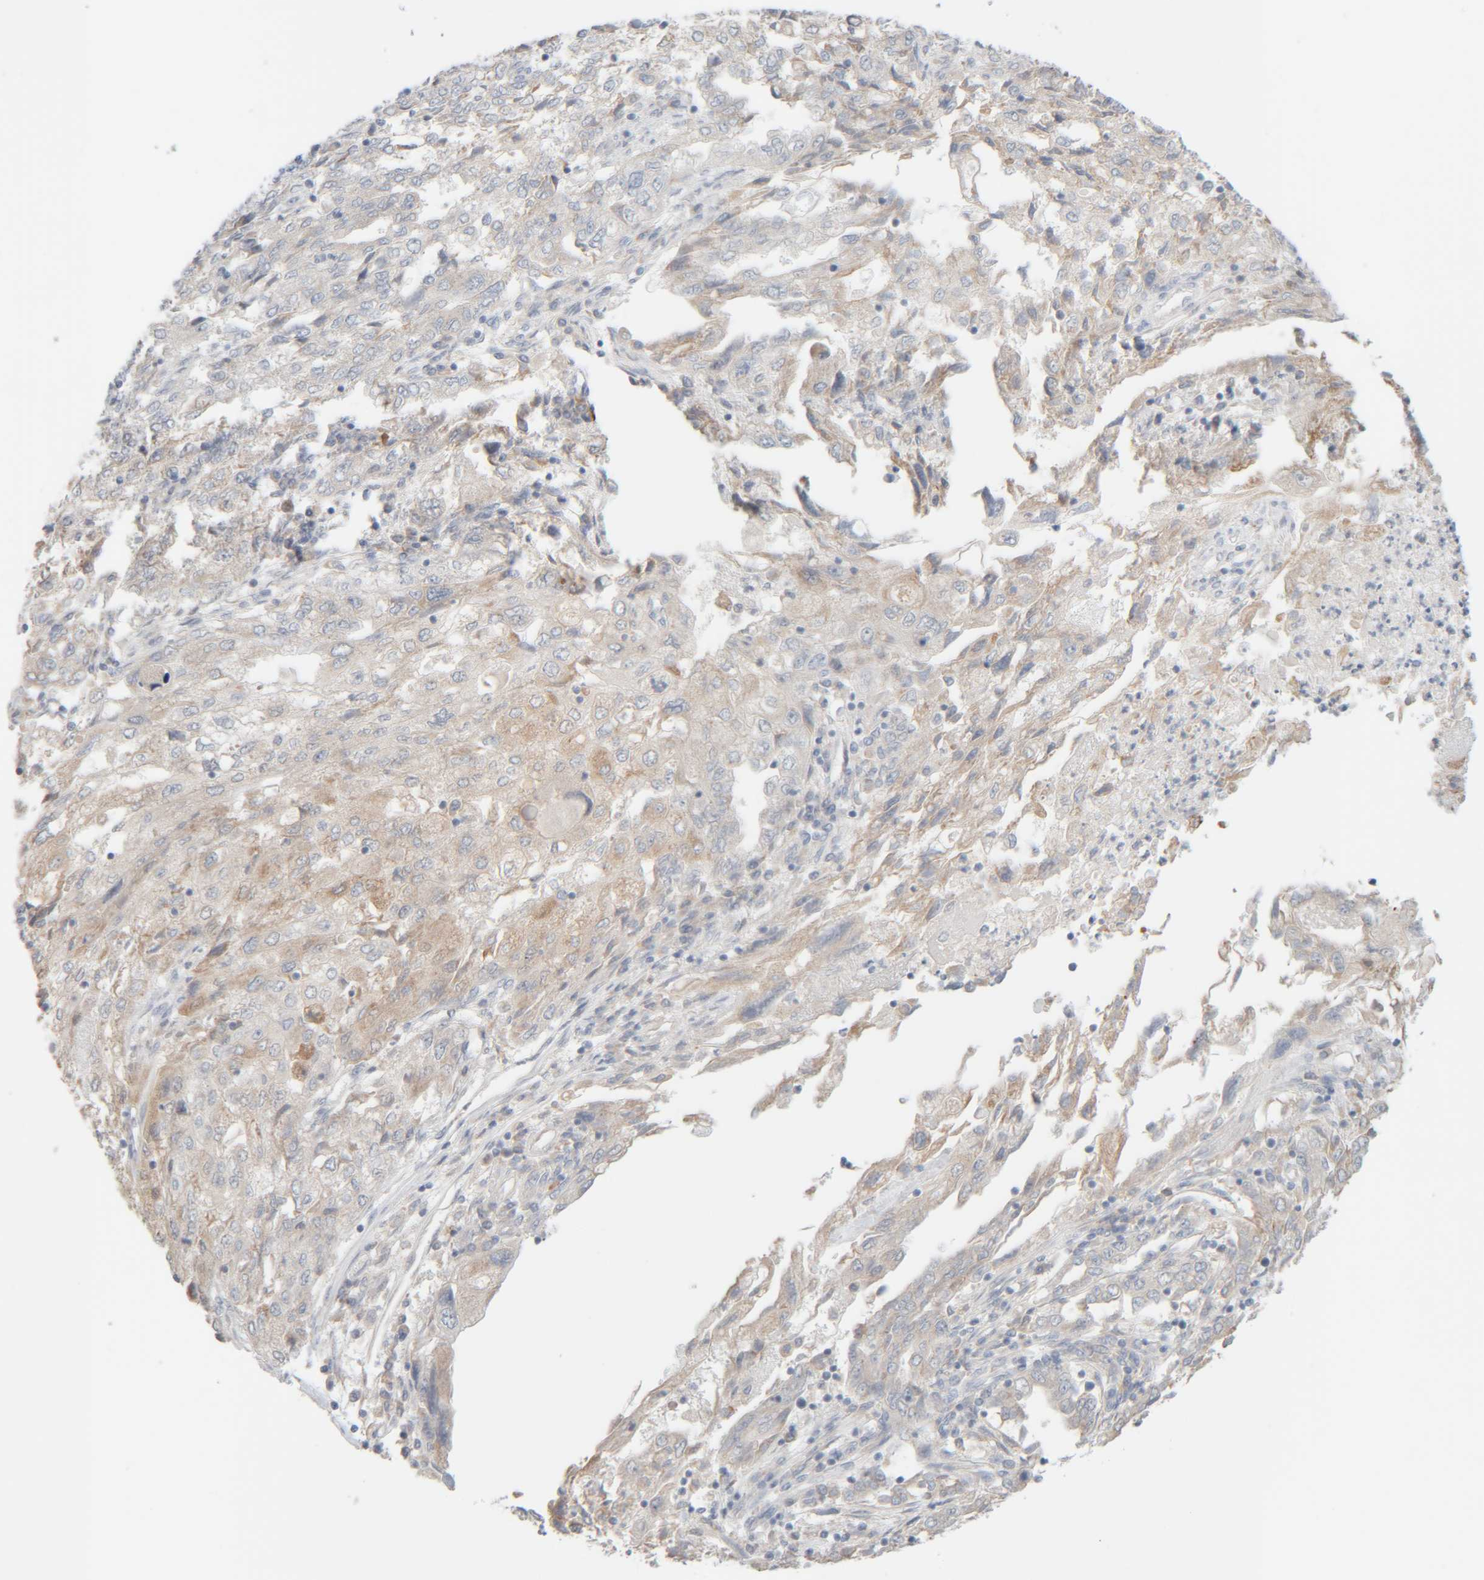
{"staining": {"intensity": "weak", "quantity": "<25%", "location": "cytoplasmic/membranous"}, "tissue": "endometrial cancer", "cell_type": "Tumor cells", "image_type": "cancer", "snomed": [{"axis": "morphology", "description": "Adenocarcinoma, NOS"}, {"axis": "topography", "description": "Endometrium"}], "caption": "Tumor cells show no significant protein positivity in endometrial cancer.", "gene": "RIDA", "patient": {"sex": "female", "age": 49}}